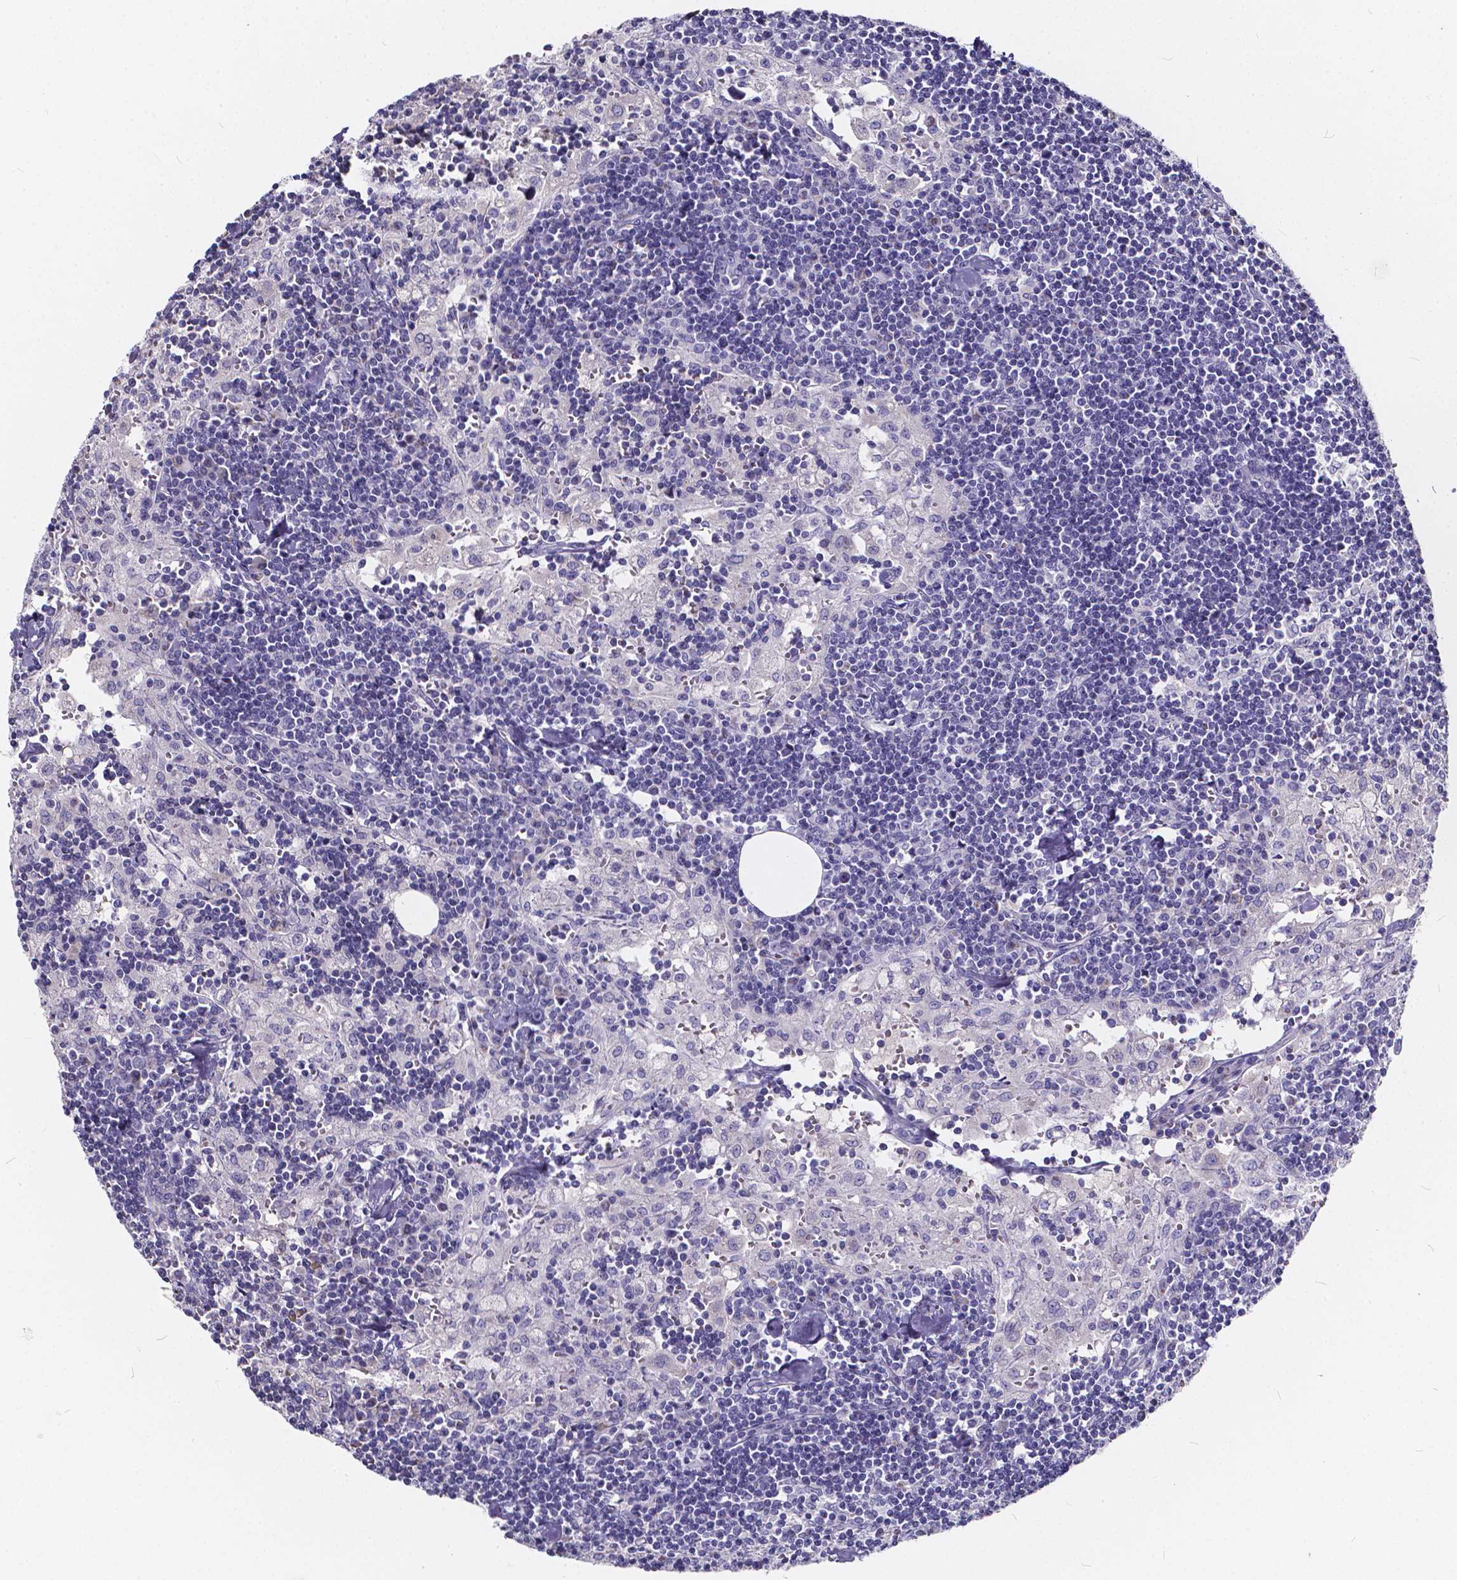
{"staining": {"intensity": "negative", "quantity": "none", "location": "none"}, "tissue": "lymph node", "cell_type": "Germinal center cells", "image_type": "normal", "snomed": [{"axis": "morphology", "description": "Normal tissue, NOS"}, {"axis": "topography", "description": "Lymph node"}], "caption": "This is an IHC micrograph of normal lymph node. There is no expression in germinal center cells.", "gene": "SPEF2", "patient": {"sex": "male", "age": 55}}